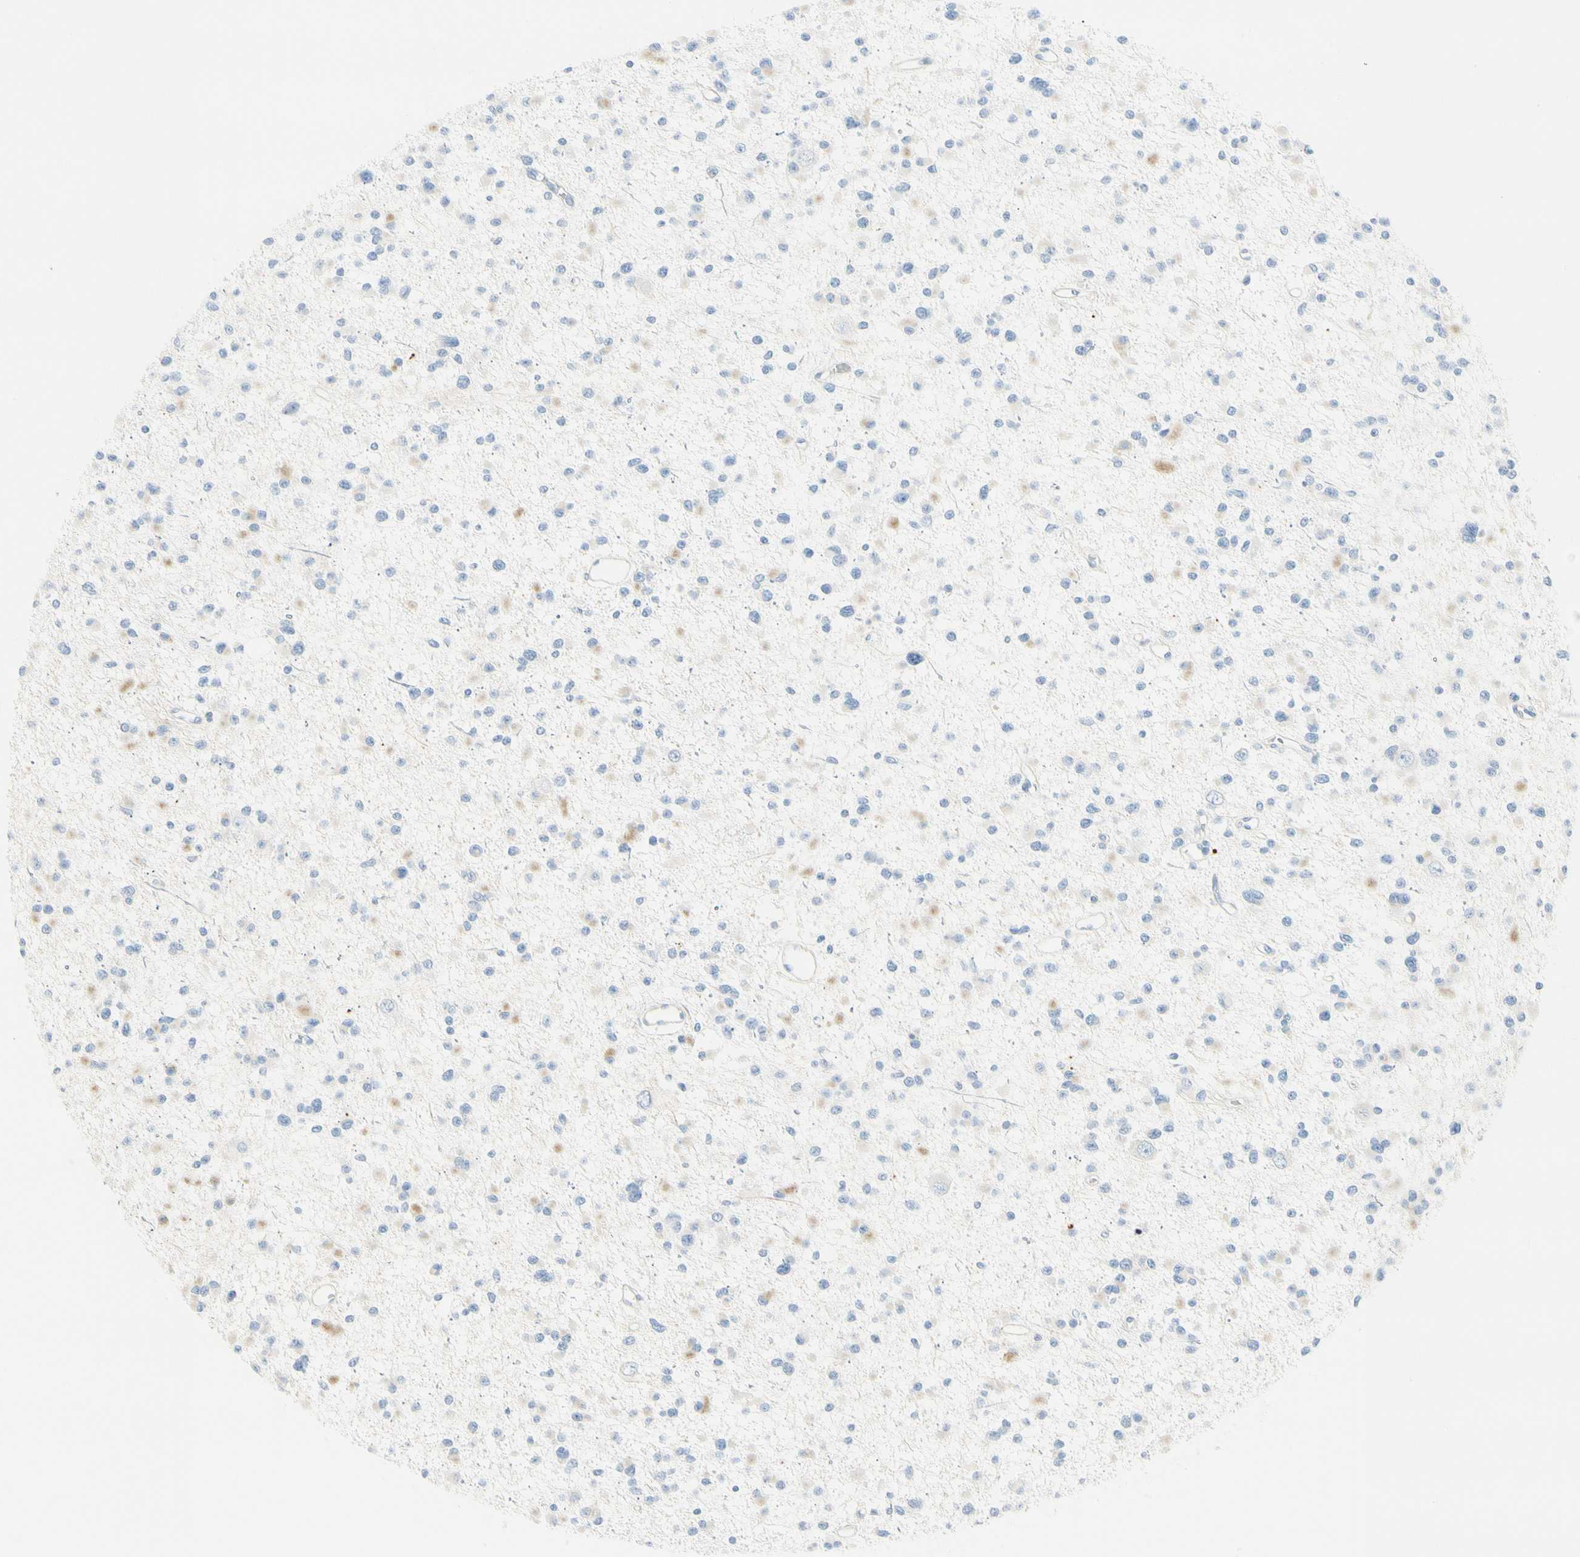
{"staining": {"intensity": "negative", "quantity": "none", "location": "none"}, "tissue": "glioma", "cell_type": "Tumor cells", "image_type": "cancer", "snomed": [{"axis": "morphology", "description": "Glioma, malignant, Low grade"}, {"axis": "topography", "description": "Brain"}], "caption": "High magnification brightfield microscopy of malignant glioma (low-grade) stained with DAB (3,3'-diaminobenzidine) (brown) and counterstained with hematoxylin (blue): tumor cells show no significant positivity.", "gene": "TNFSF11", "patient": {"sex": "female", "age": 22}}